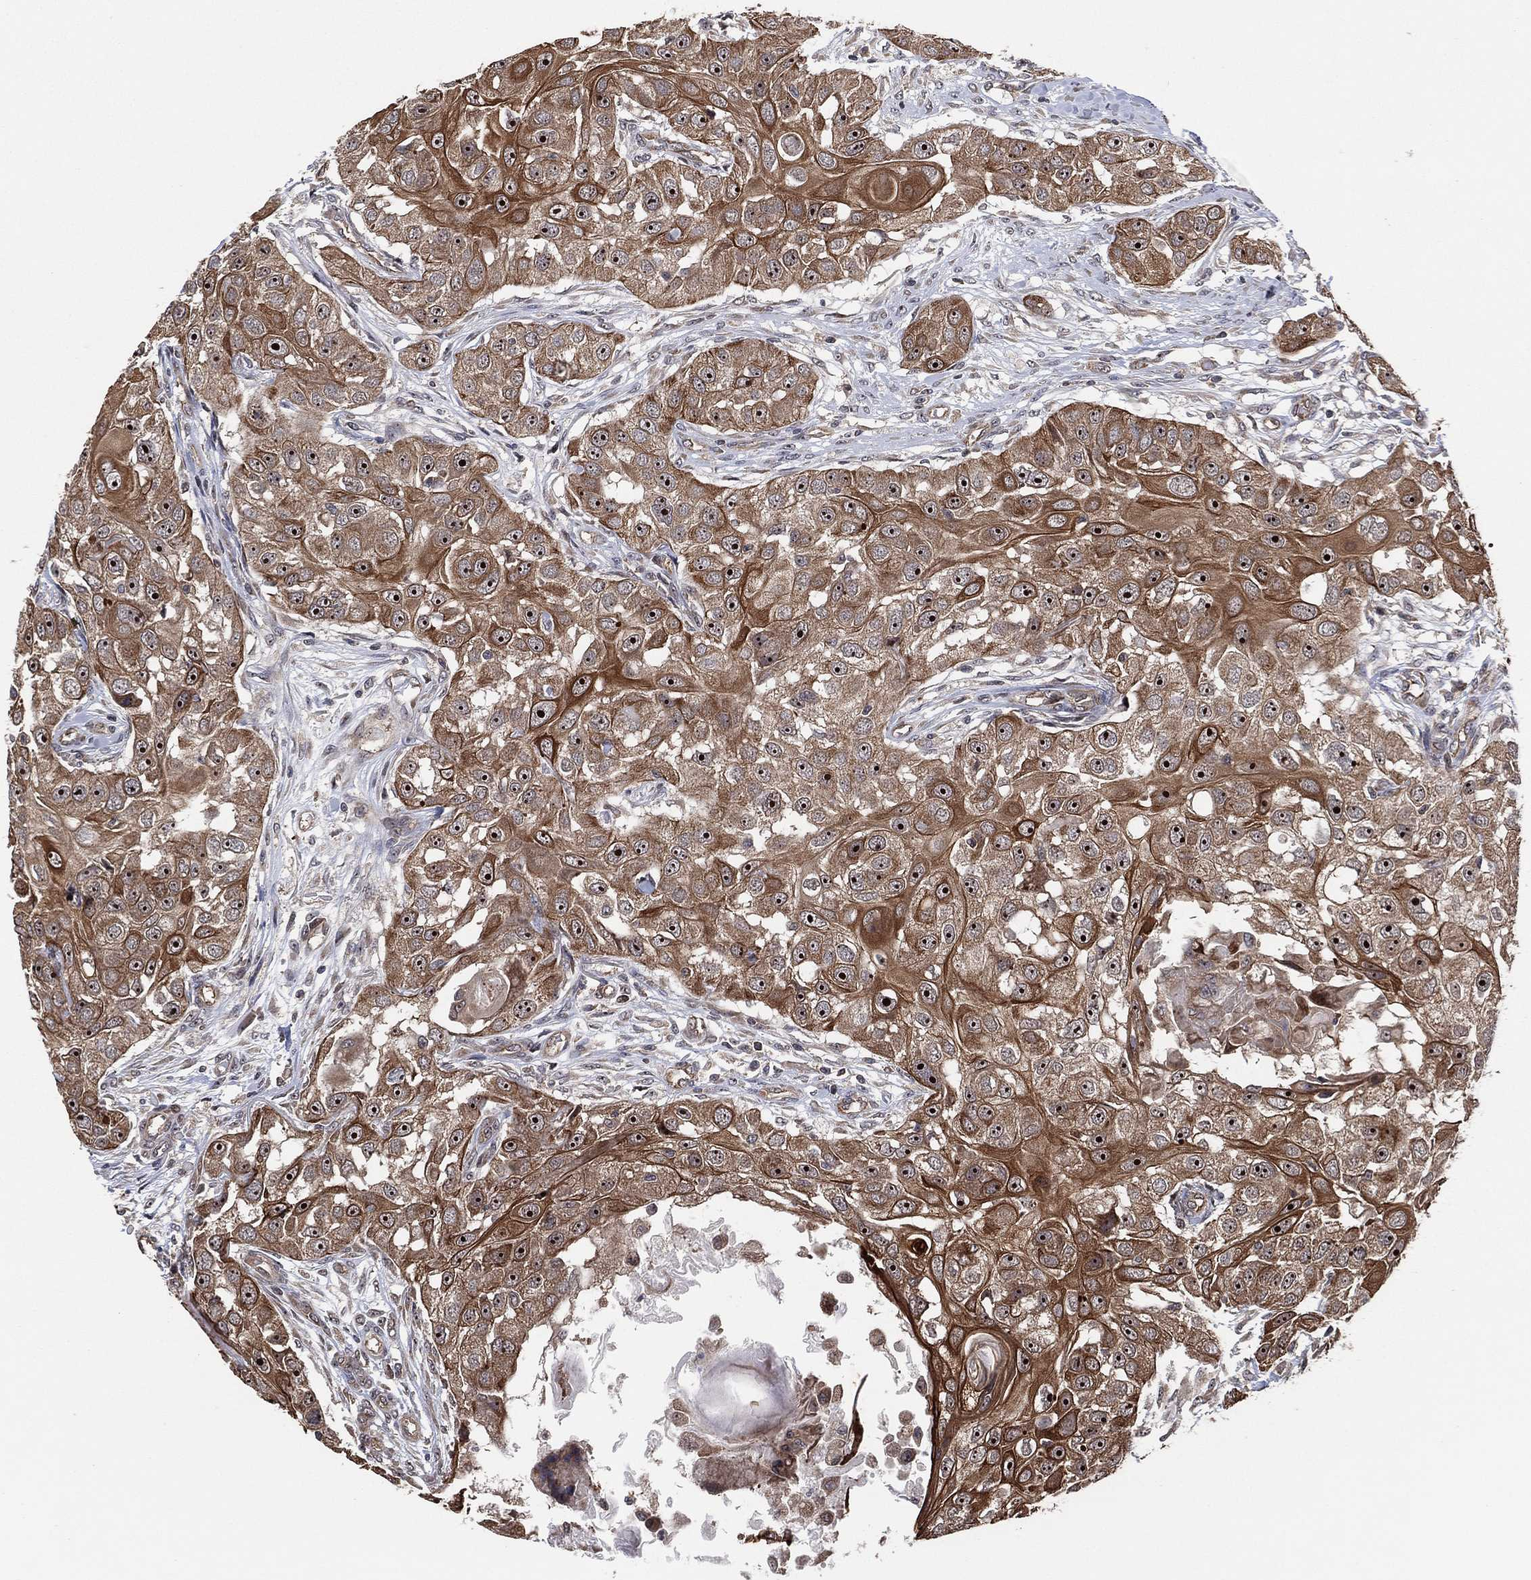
{"staining": {"intensity": "strong", "quantity": ">75%", "location": "cytoplasmic/membranous,nuclear"}, "tissue": "head and neck cancer", "cell_type": "Tumor cells", "image_type": "cancer", "snomed": [{"axis": "morphology", "description": "Squamous cell carcinoma, NOS"}, {"axis": "topography", "description": "Head-Neck"}], "caption": "DAB immunohistochemical staining of human head and neck cancer demonstrates strong cytoplasmic/membranous and nuclear protein positivity in about >75% of tumor cells.", "gene": "TMCO1", "patient": {"sex": "male", "age": 51}}